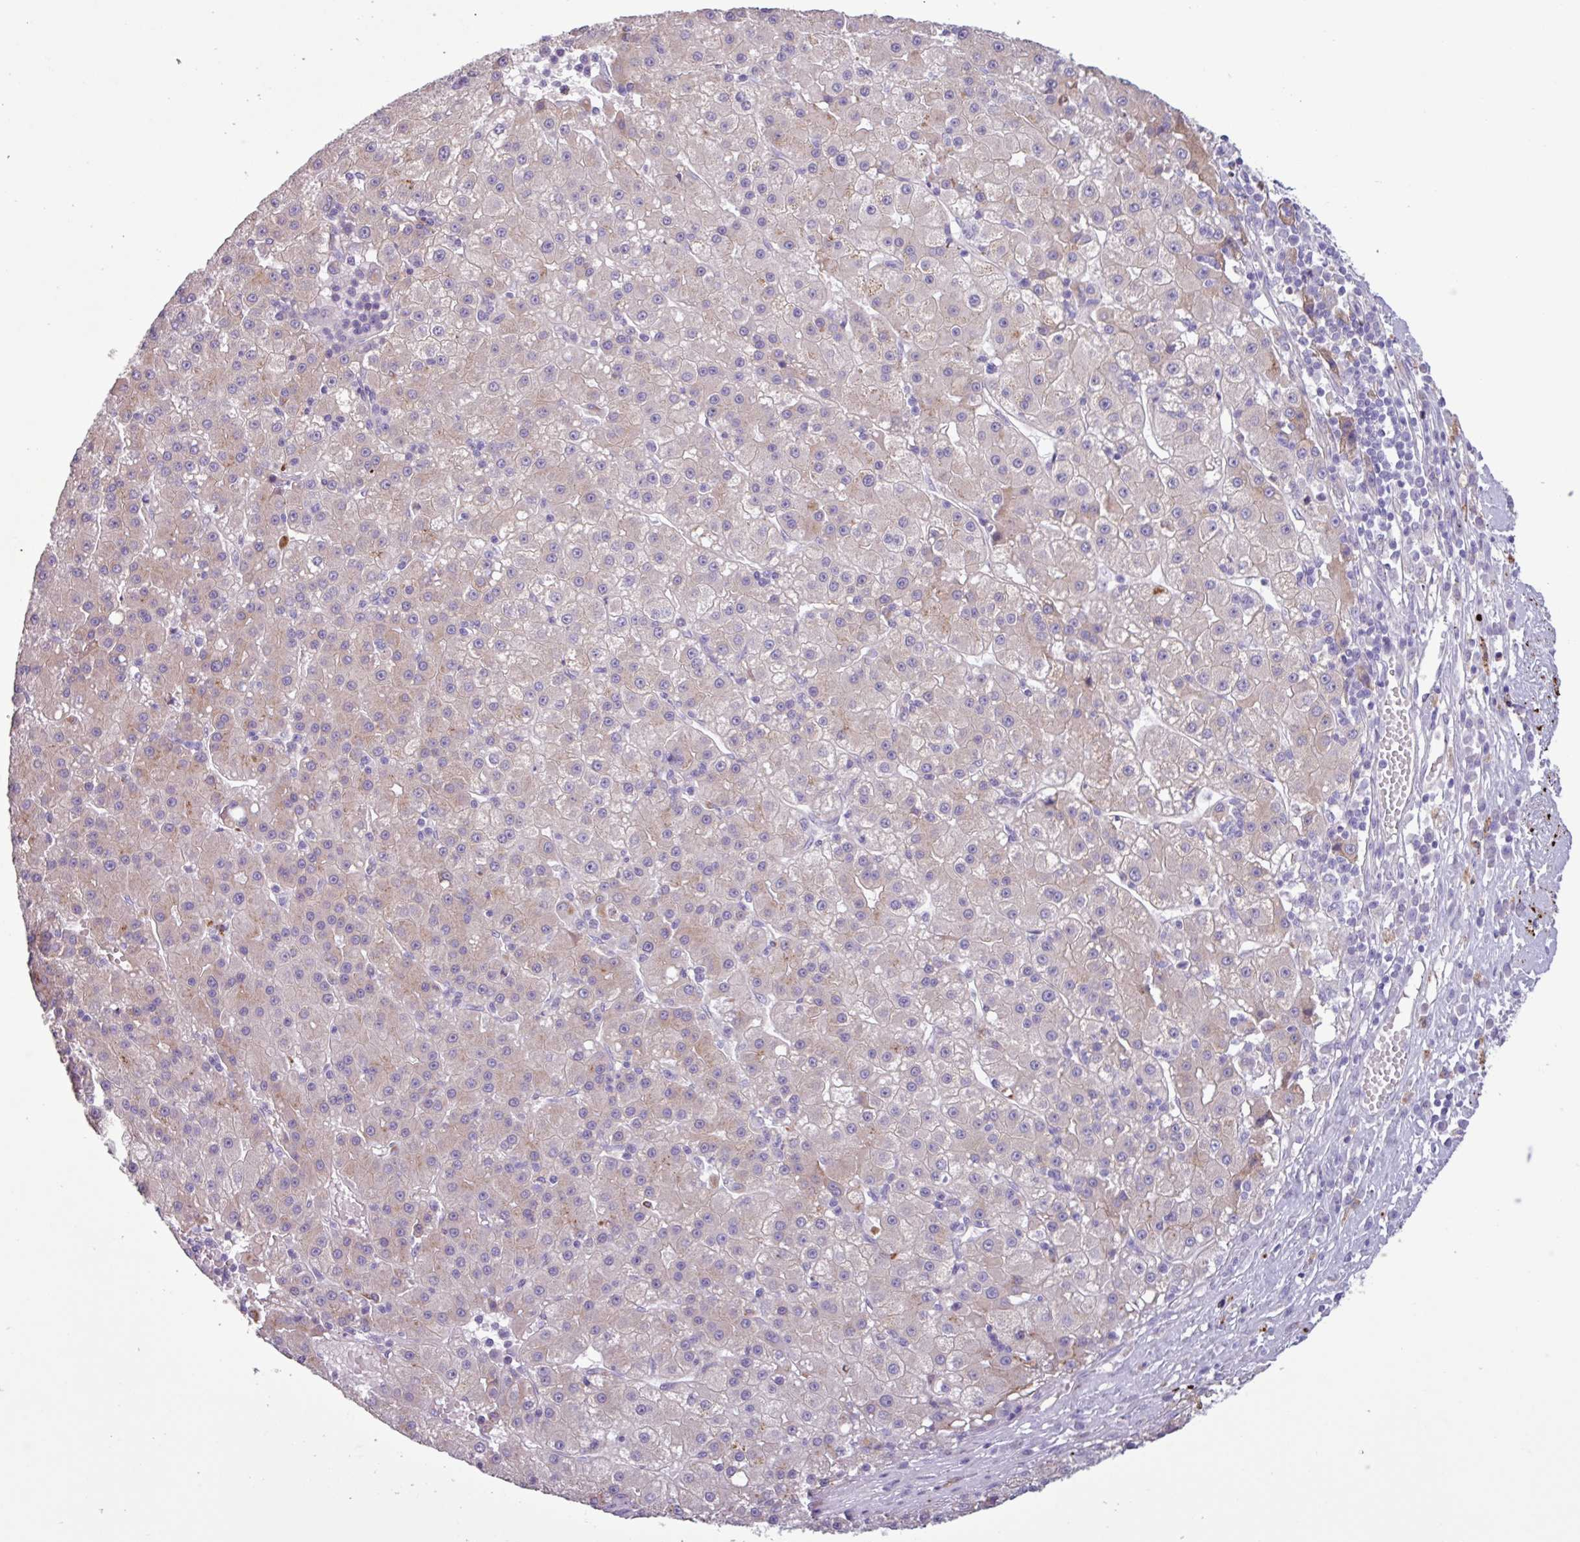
{"staining": {"intensity": "weak", "quantity": "<25%", "location": "cytoplasmic/membranous"}, "tissue": "liver cancer", "cell_type": "Tumor cells", "image_type": "cancer", "snomed": [{"axis": "morphology", "description": "Carcinoma, Hepatocellular, NOS"}, {"axis": "topography", "description": "Liver"}], "caption": "Immunohistochemistry (IHC) micrograph of hepatocellular carcinoma (liver) stained for a protein (brown), which displays no expression in tumor cells.", "gene": "C4B", "patient": {"sex": "male", "age": 76}}